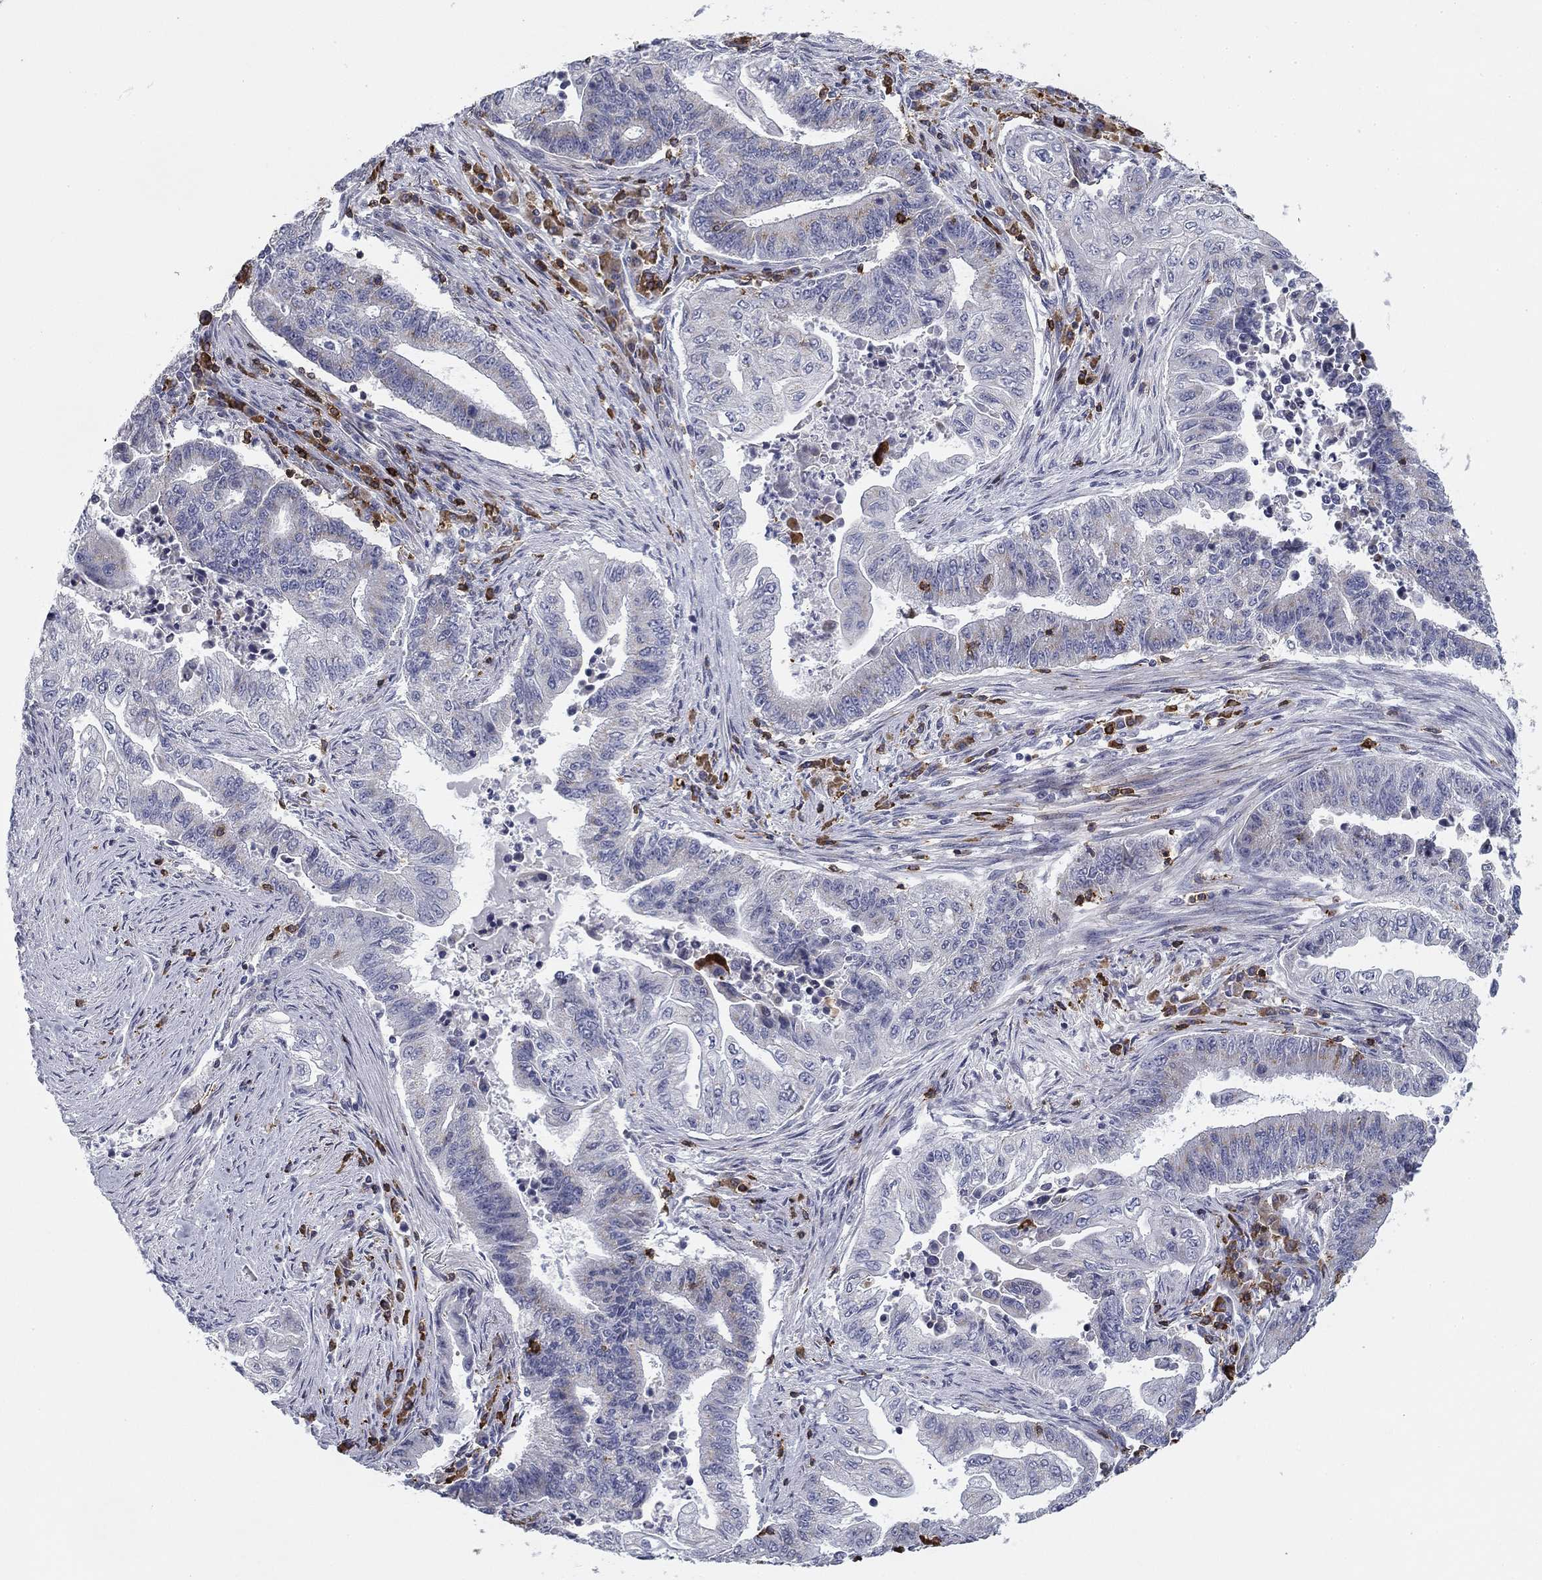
{"staining": {"intensity": "negative", "quantity": "none", "location": "none"}, "tissue": "endometrial cancer", "cell_type": "Tumor cells", "image_type": "cancer", "snomed": [{"axis": "morphology", "description": "Adenocarcinoma, NOS"}, {"axis": "topography", "description": "Uterus"}, {"axis": "topography", "description": "Endometrium"}], "caption": "Endometrial cancer (adenocarcinoma) stained for a protein using immunohistochemistry exhibits no staining tumor cells.", "gene": "TRAT1", "patient": {"sex": "female", "age": 54}}